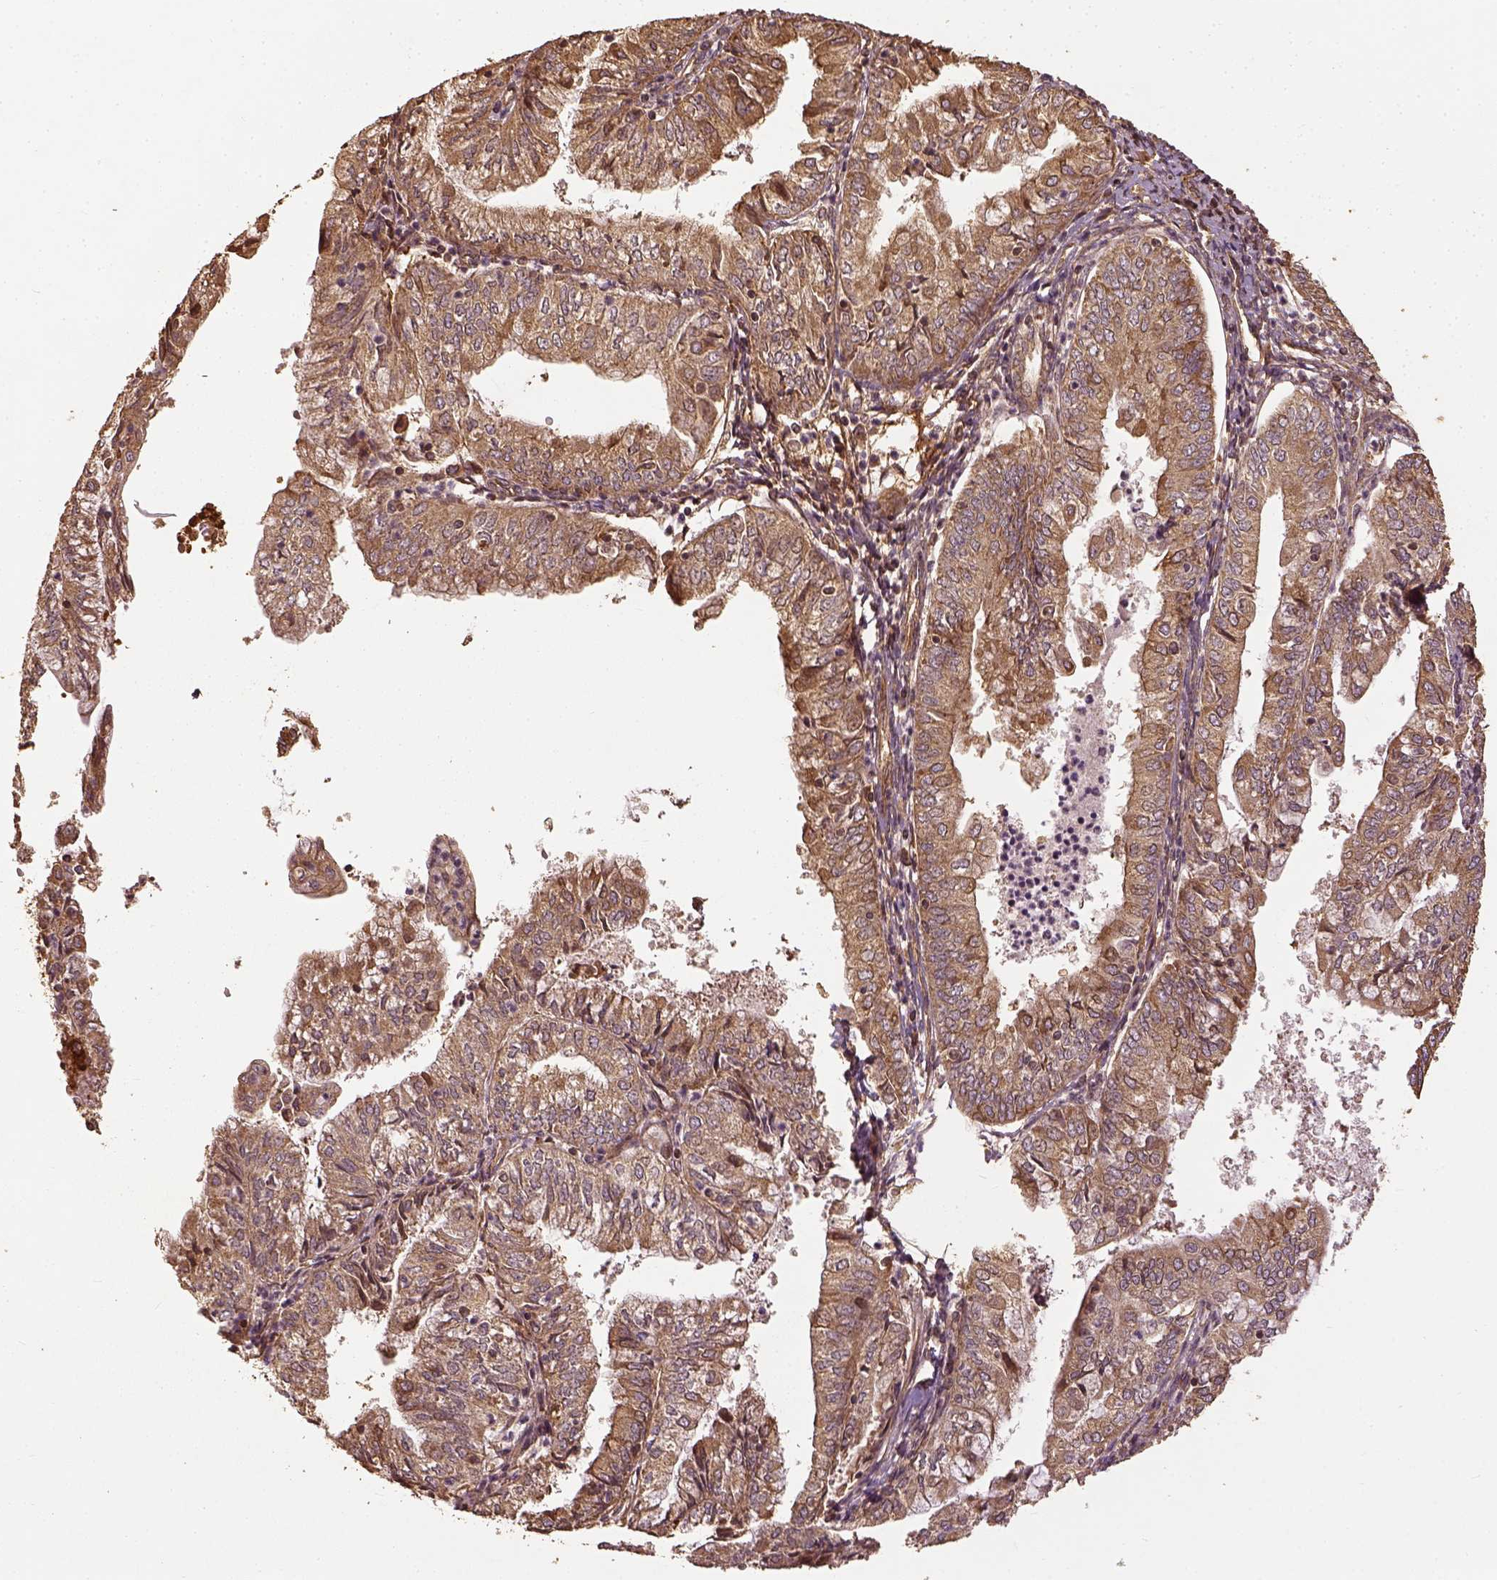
{"staining": {"intensity": "moderate", "quantity": "25%-75%", "location": "cytoplasmic/membranous"}, "tissue": "endometrial cancer", "cell_type": "Tumor cells", "image_type": "cancer", "snomed": [{"axis": "morphology", "description": "Adenocarcinoma, NOS"}, {"axis": "topography", "description": "Endometrium"}], "caption": "Tumor cells display medium levels of moderate cytoplasmic/membranous positivity in approximately 25%-75% of cells in human endometrial cancer.", "gene": "VEGFA", "patient": {"sex": "female", "age": 55}}